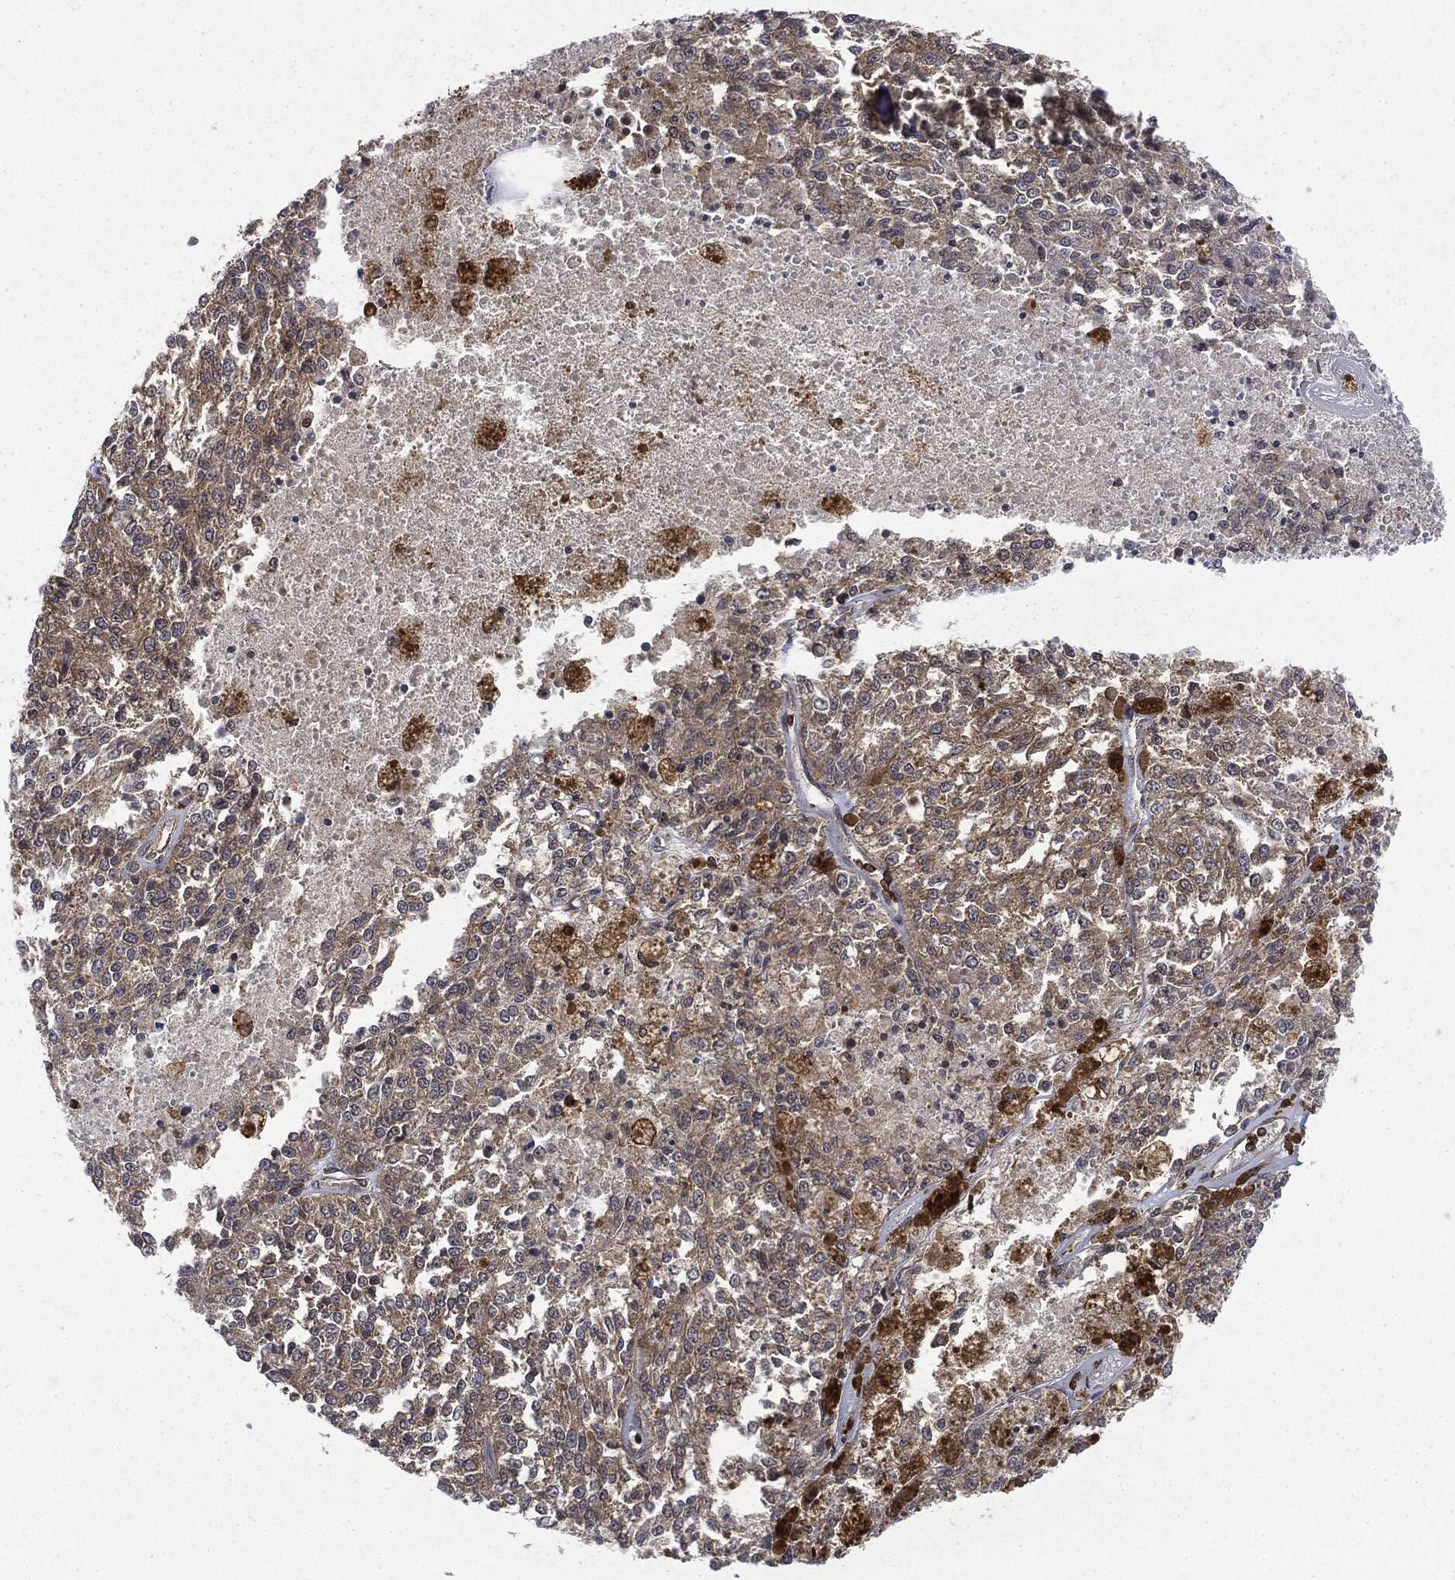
{"staining": {"intensity": "weak", "quantity": "<25%", "location": "cytoplasmic/membranous"}, "tissue": "melanoma", "cell_type": "Tumor cells", "image_type": "cancer", "snomed": [{"axis": "morphology", "description": "Malignant melanoma, Metastatic site"}, {"axis": "topography", "description": "Lymph node"}], "caption": "Immunohistochemistry (IHC) of malignant melanoma (metastatic site) exhibits no staining in tumor cells. (DAB (3,3'-diaminobenzidine) immunohistochemistry (IHC) with hematoxylin counter stain).", "gene": "SNX5", "patient": {"sex": "female", "age": 64}}